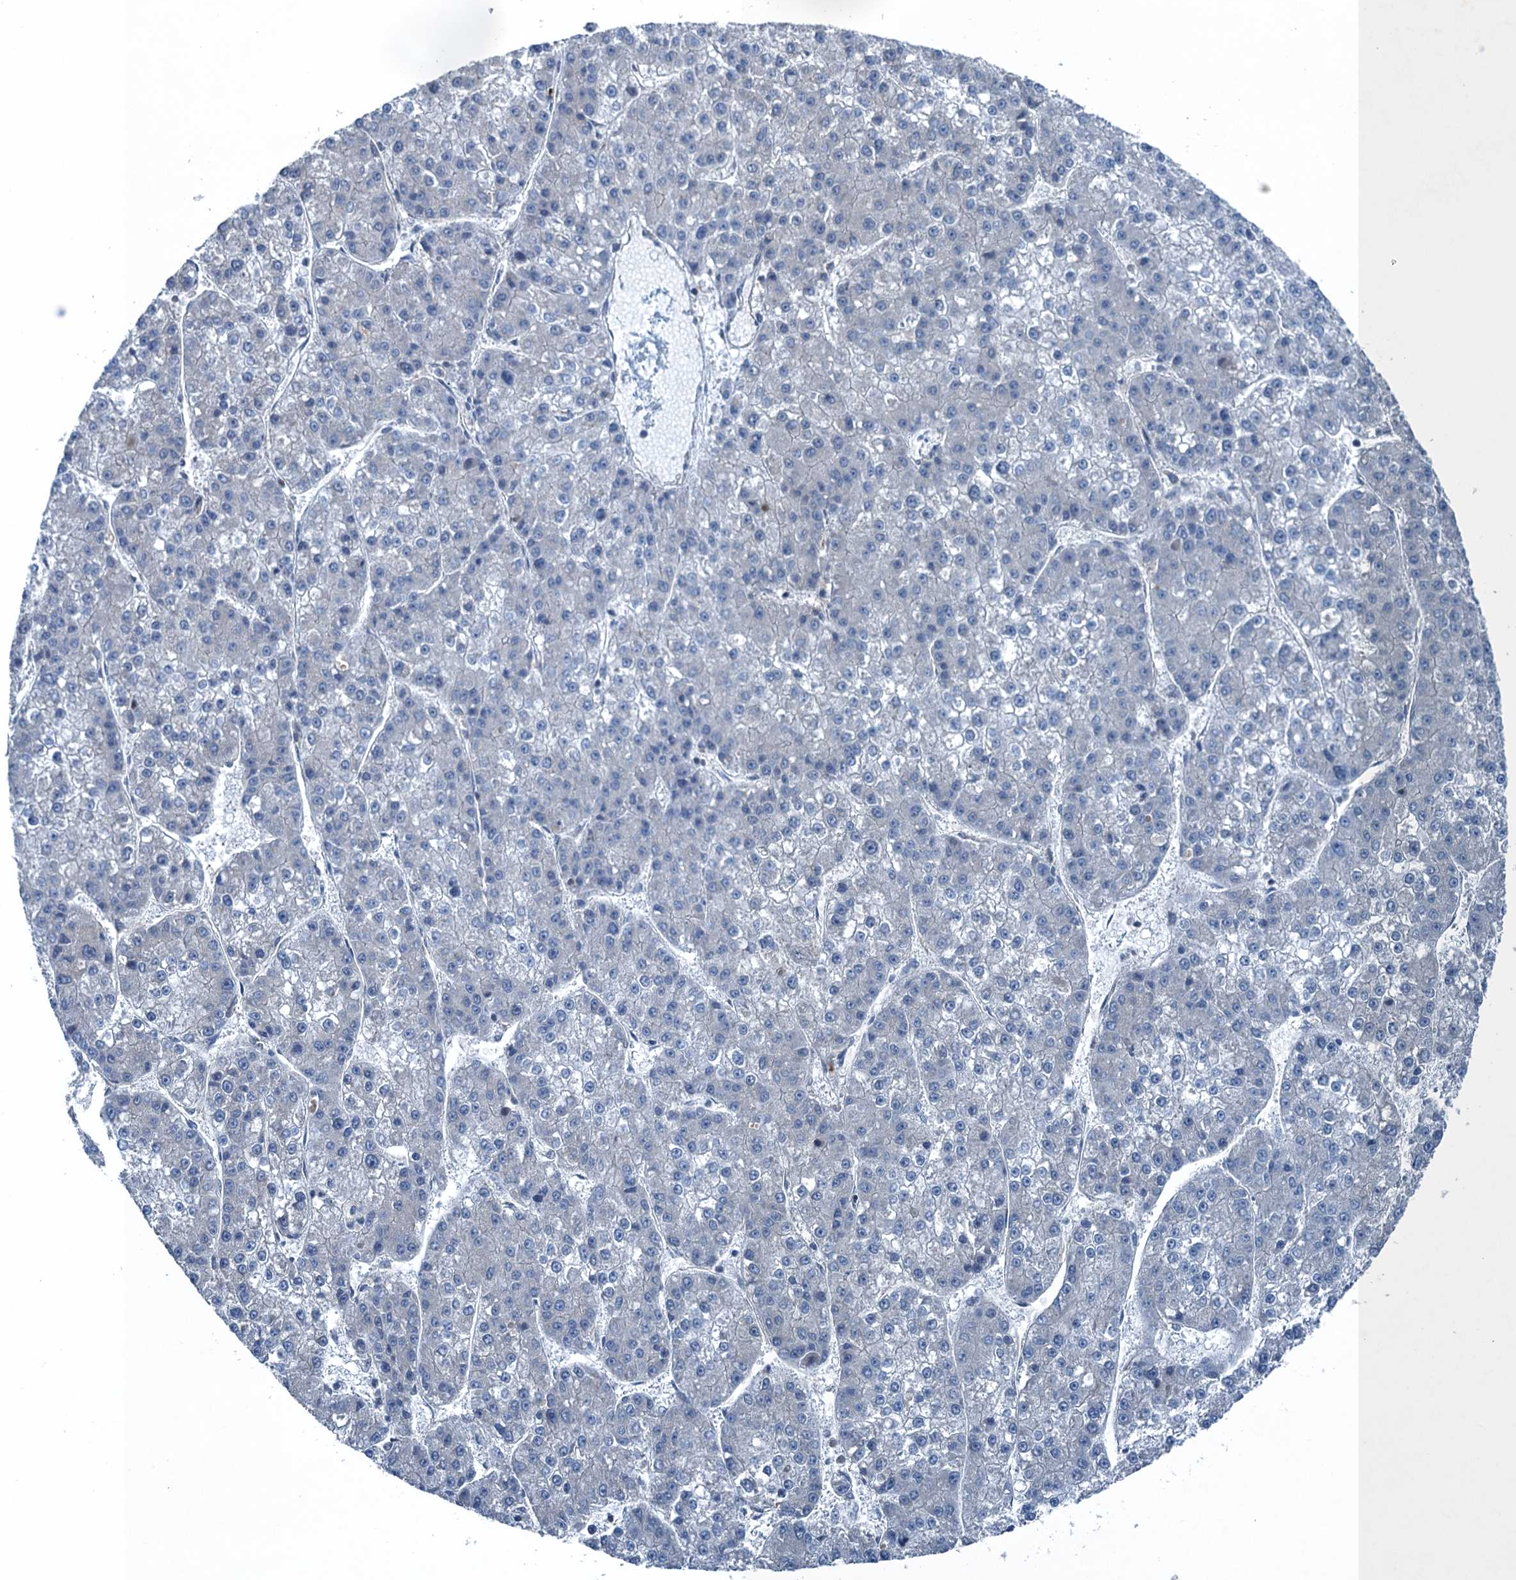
{"staining": {"intensity": "negative", "quantity": "none", "location": "none"}, "tissue": "liver cancer", "cell_type": "Tumor cells", "image_type": "cancer", "snomed": [{"axis": "morphology", "description": "Carcinoma, Hepatocellular, NOS"}, {"axis": "topography", "description": "Liver"}], "caption": "A high-resolution photomicrograph shows immunohistochemistry (IHC) staining of liver cancer (hepatocellular carcinoma), which reveals no significant staining in tumor cells.", "gene": "TRAPPC8", "patient": {"sex": "female", "age": 73}}